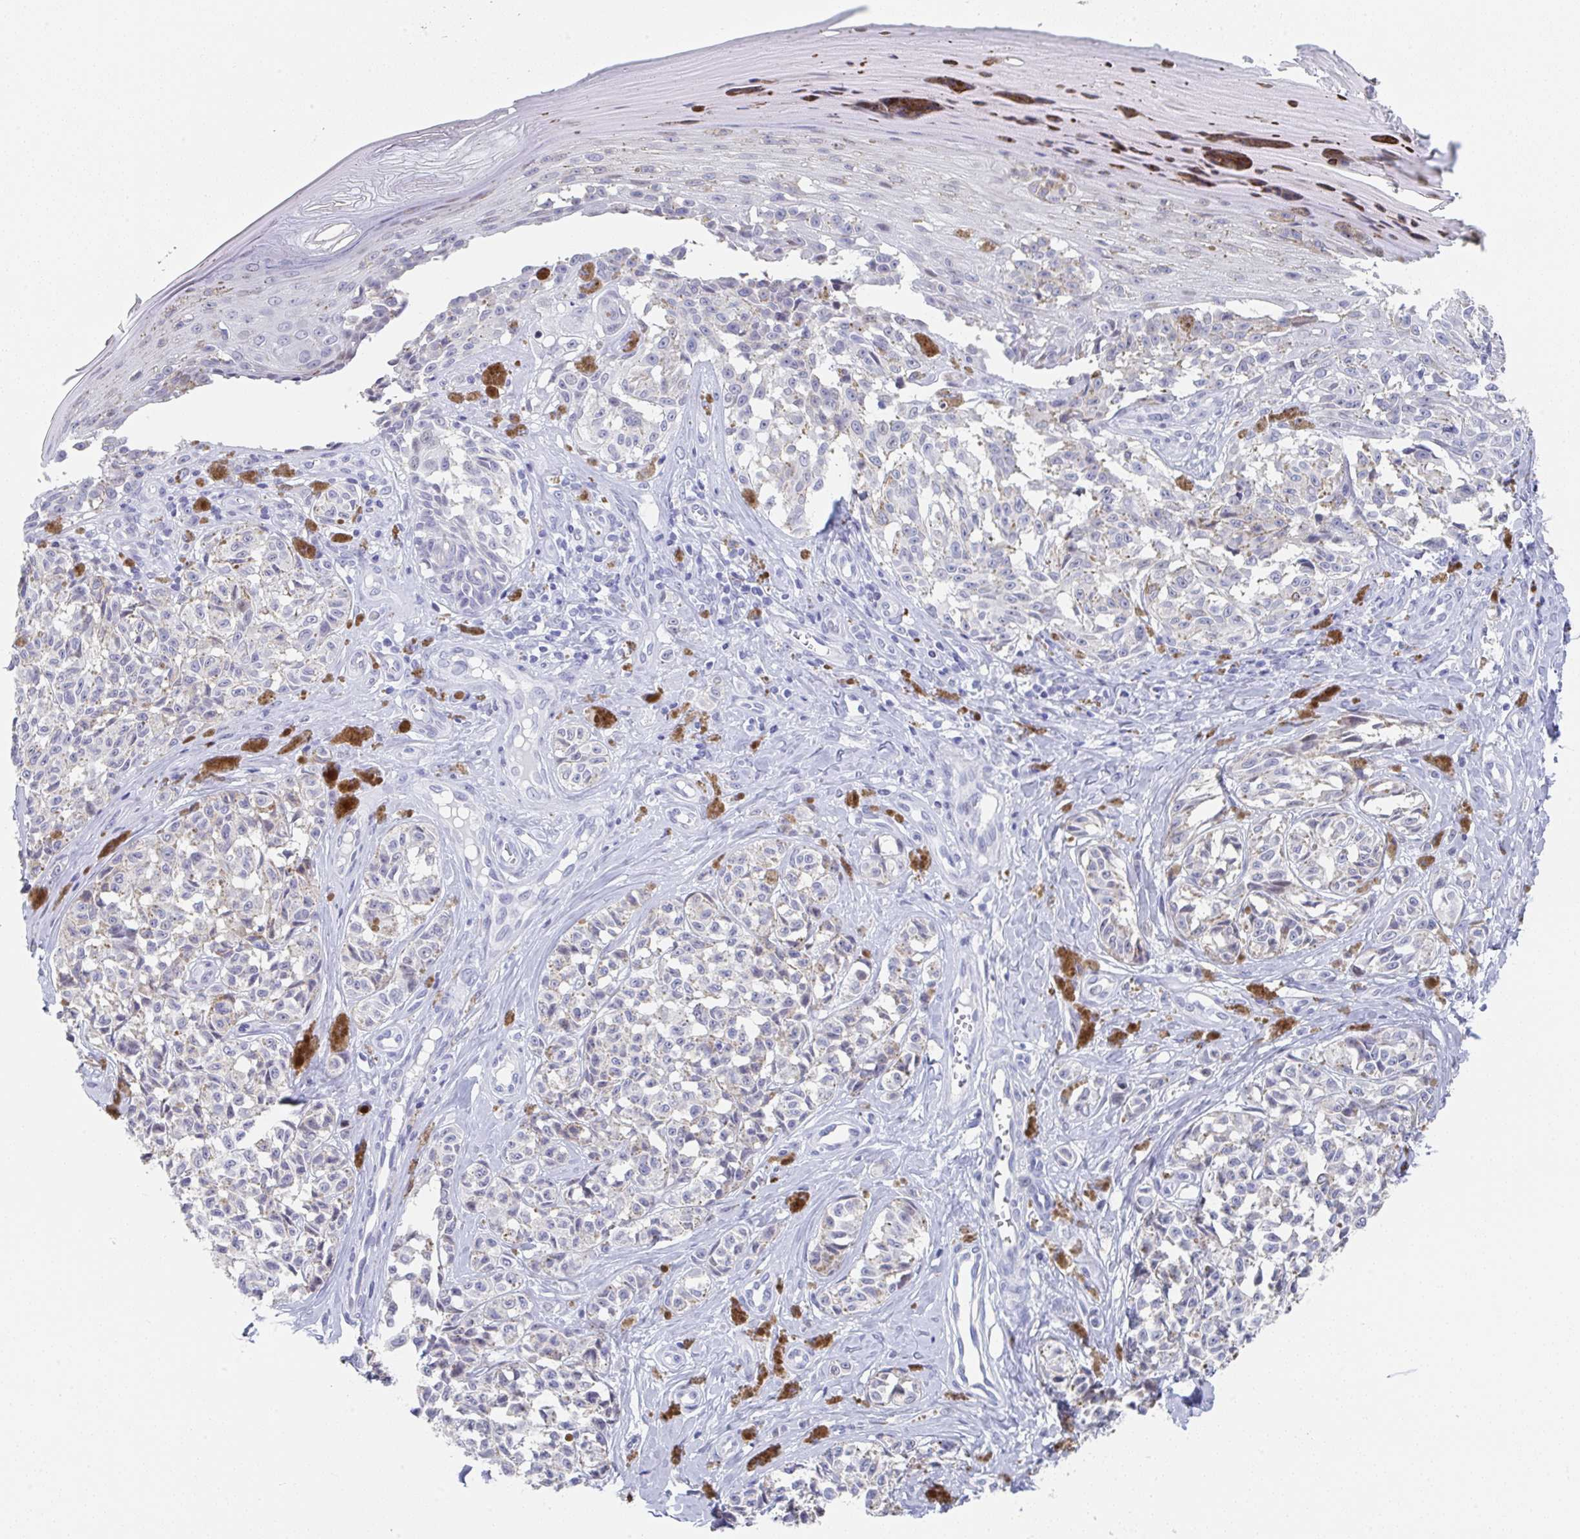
{"staining": {"intensity": "negative", "quantity": "none", "location": "none"}, "tissue": "melanoma", "cell_type": "Tumor cells", "image_type": "cancer", "snomed": [{"axis": "morphology", "description": "Malignant melanoma, NOS"}, {"axis": "topography", "description": "Skin"}], "caption": "Malignant melanoma was stained to show a protein in brown. There is no significant staining in tumor cells.", "gene": "TNFRSF8", "patient": {"sex": "female", "age": 65}}